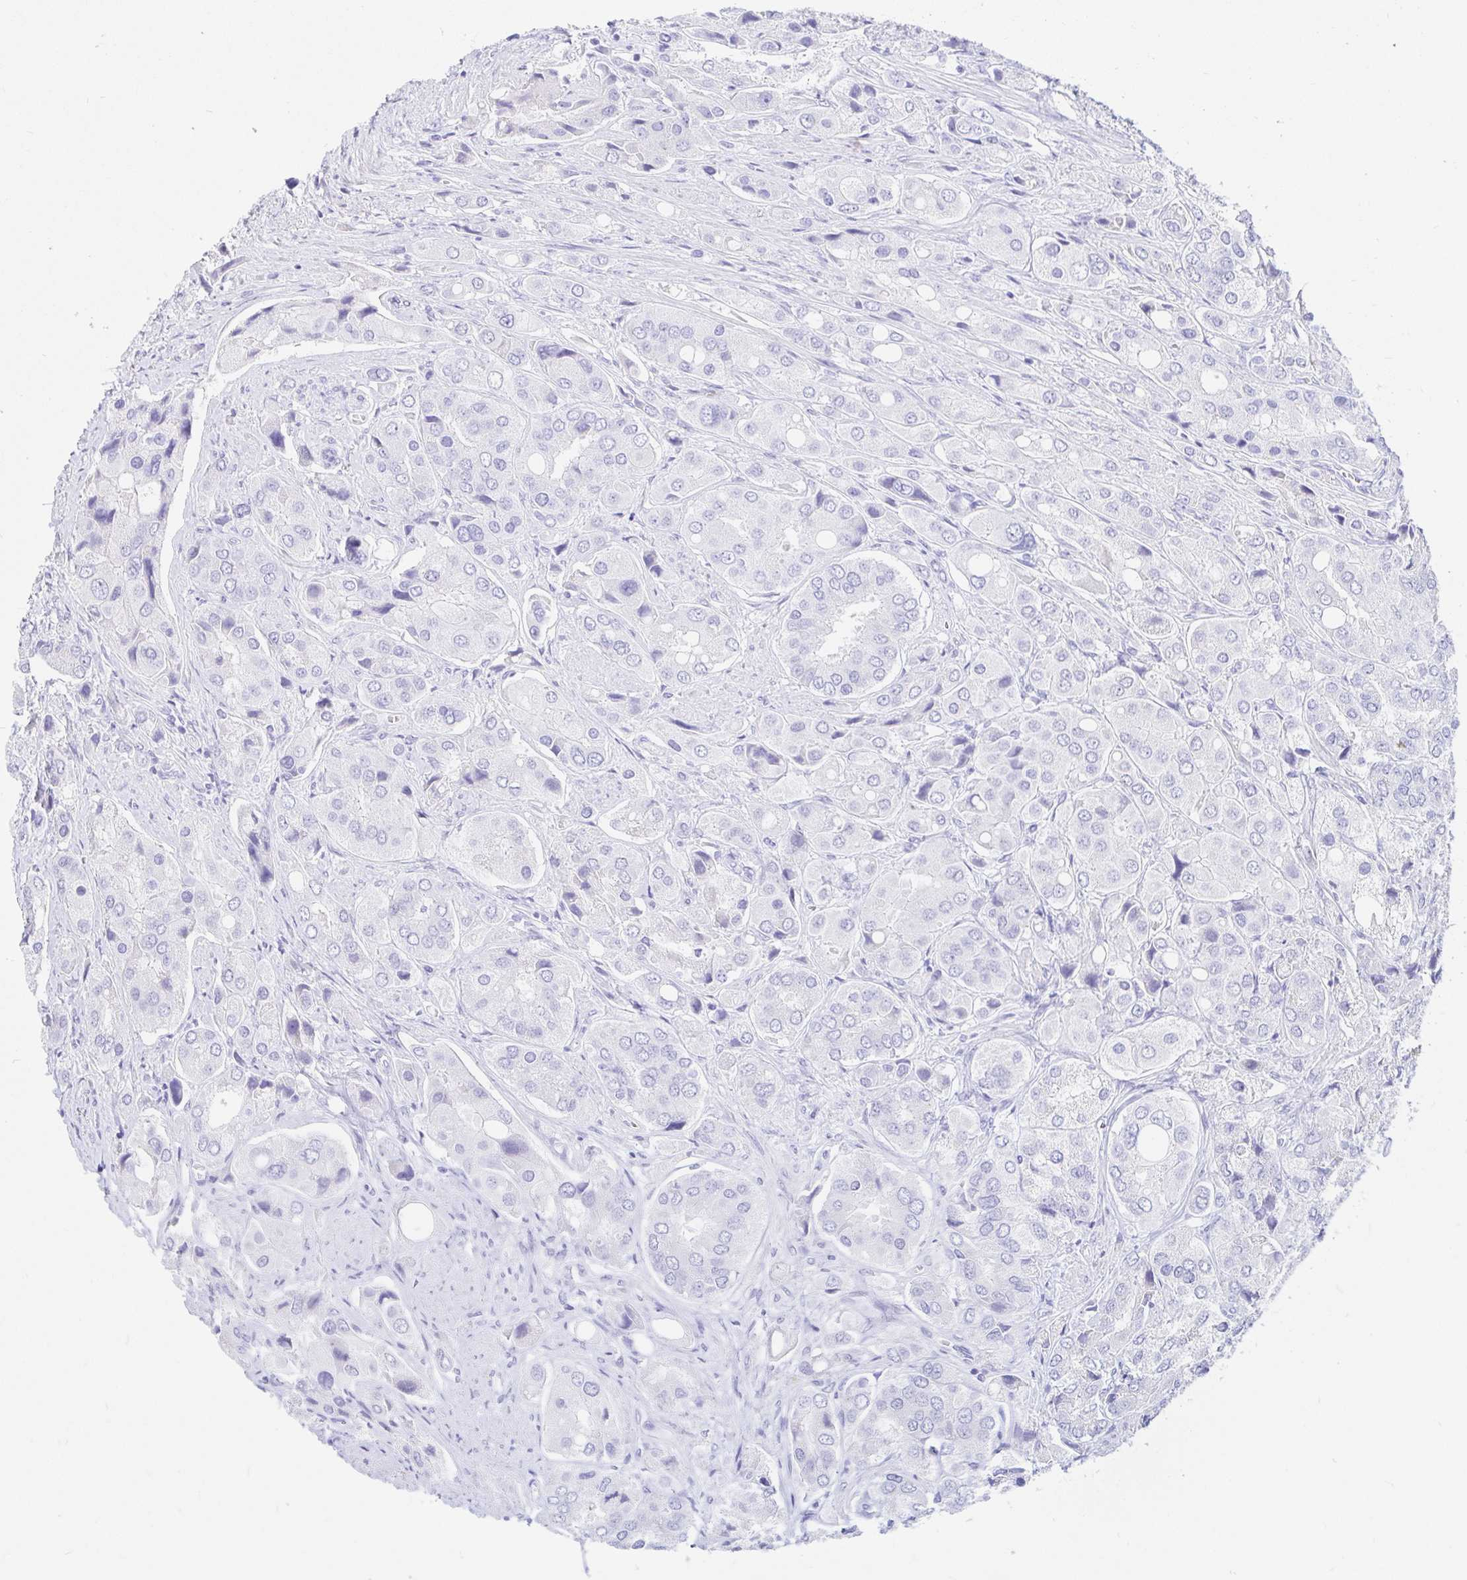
{"staining": {"intensity": "negative", "quantity": "none", "location": "none"}, "tissue": "prostate cancer", "cell_type": "Tumor cells", "image_type": "cancer", "snomed": [{"axis": "morphology", "description": "Adenocarcinoma, Low grade"}, {"axis": "topography", "description": "Prostate"}], "caption": "The histopathology image reveals no significant expression in tumor cells of prostate cancer (low-grade adenocarcinoma).", "gene": "OR6T1", "patient": {"sex": "male", "age": 69}}